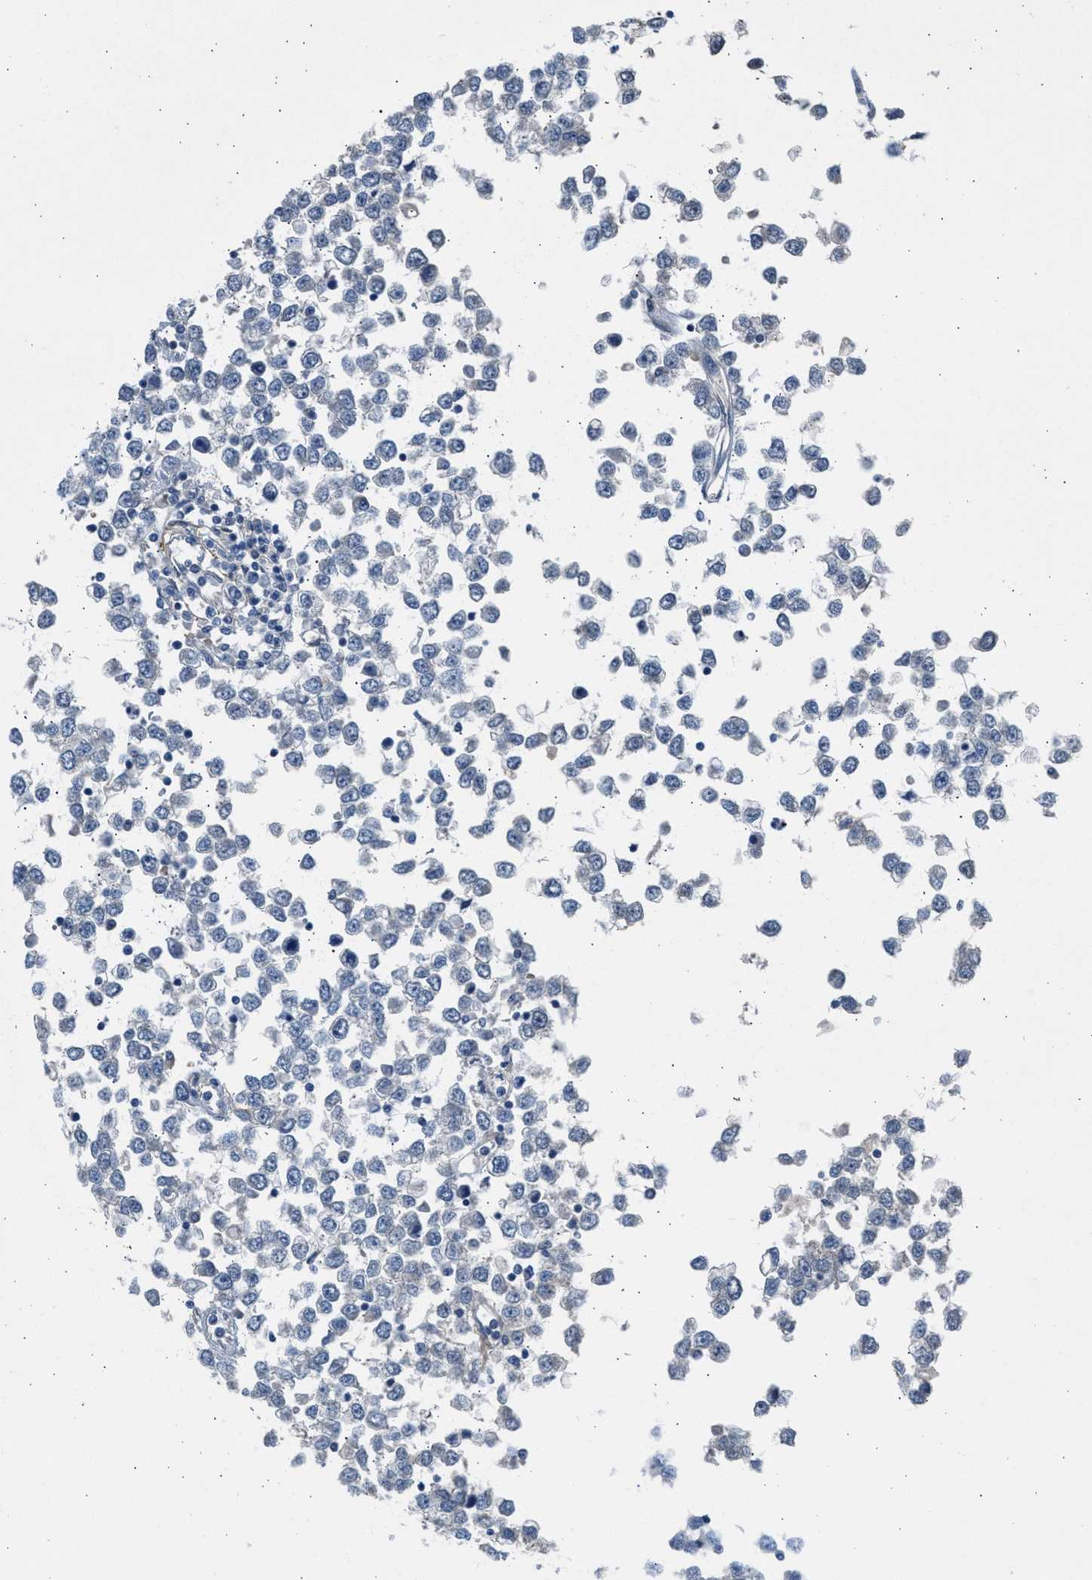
{"staining": {"intensity": "negative", "quantity": "none", "location": "none"}, "tissue": "testis cancer", "cell_type": "Tumor cells", "image_type": "cancer", "snomed": [{"axis": "morphology", "description": "Seminoma, NOS"}, {"axis": "topography", "description": "Testis"}], "caption": "Immunohistochemistry histopathology image of neoplastic tissue: human testis cancer (seminoma) stained with DAB exhibits no significant protein staining in tumor cells. The staining was performed using DAB (3,3'-diaminobenzidine) to visualize the protein expression in brown, while the nuclei were stained in blue with hematoxylin (Magnification: 20x).", "gene": "PCNX3", "patient": {"sex": "male", "age": 65}}